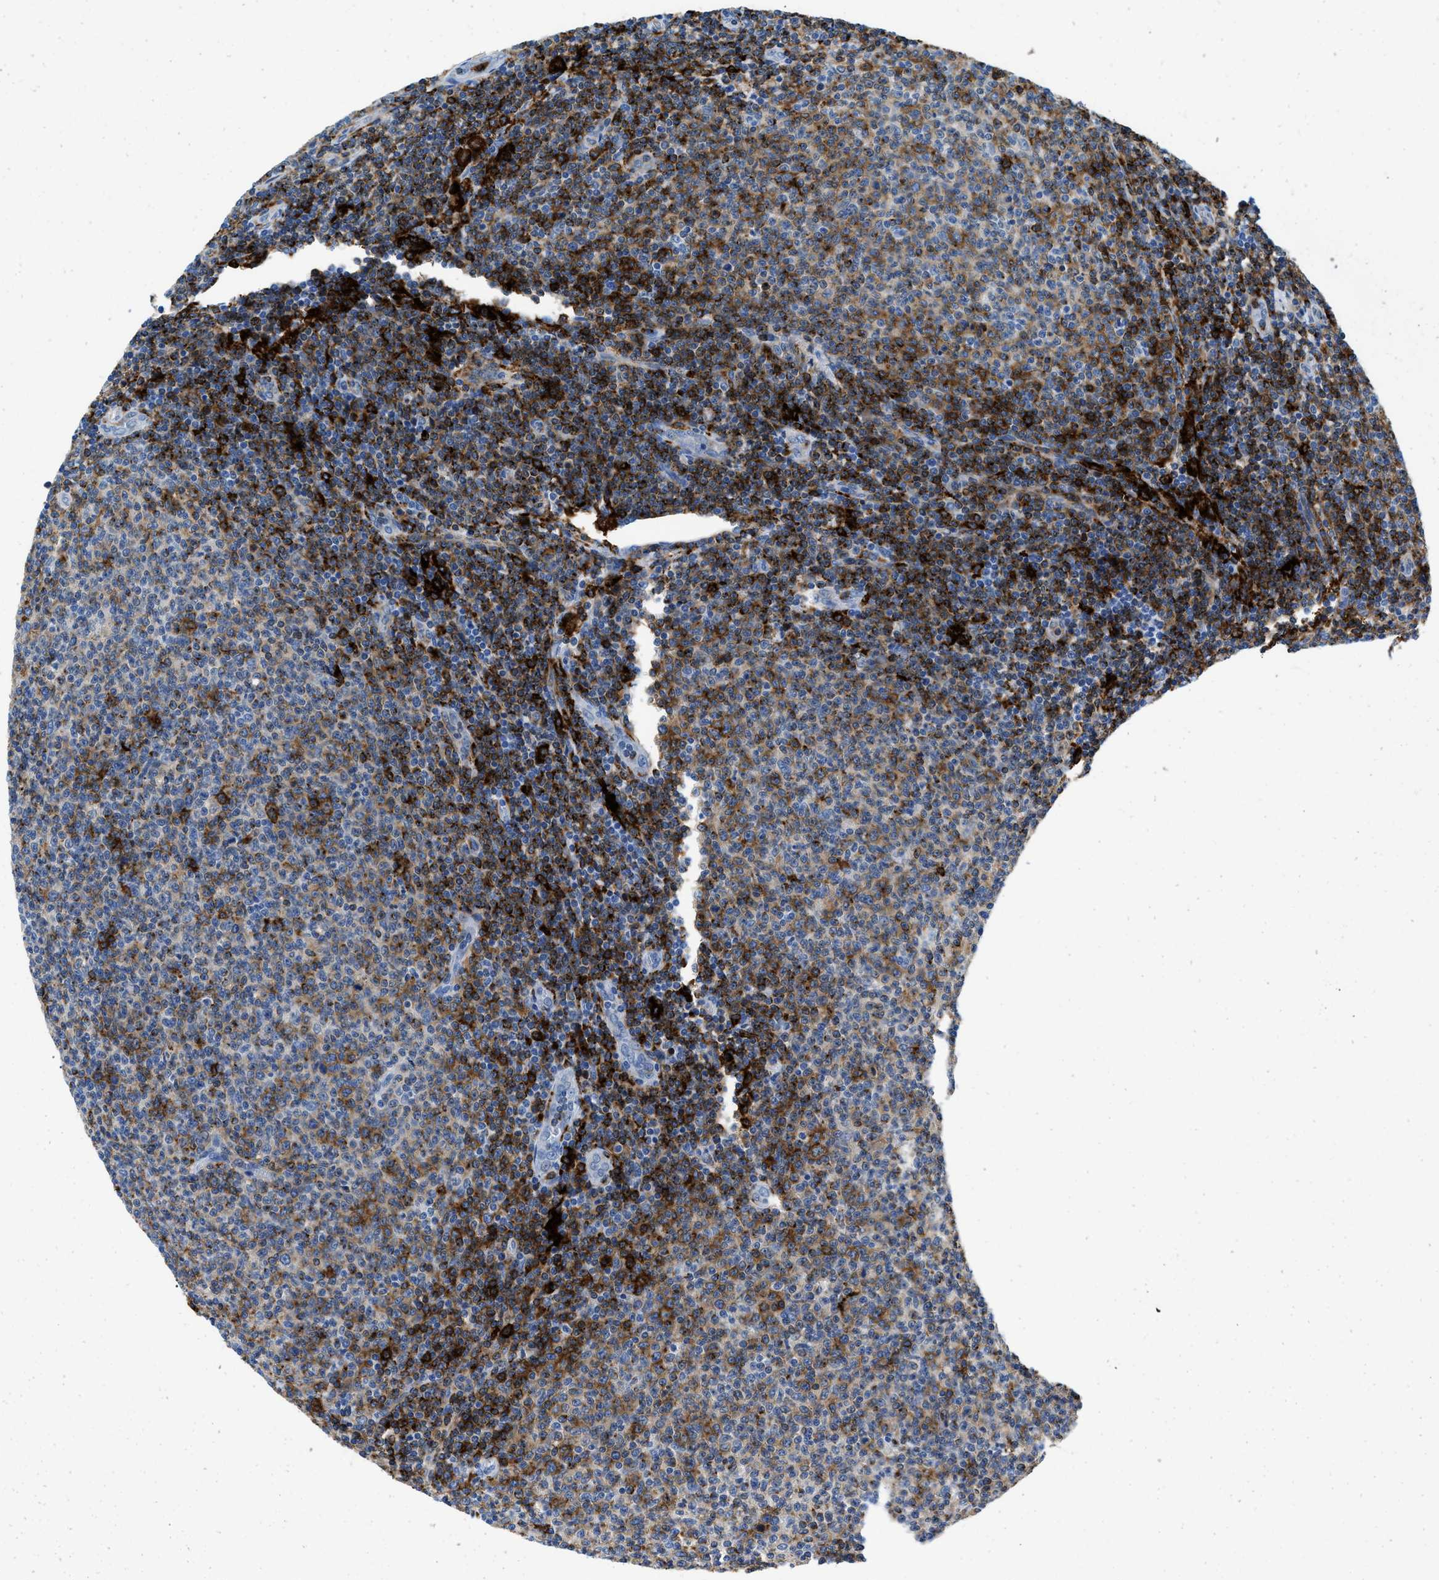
{"staining": {"intensity": "moderate", "quantity": "25%-75%", "location": "cytoplasmic/membranous"}, "tissue": "lymphoma", "cell_type": "Tumor cells", "image_type": "cancer", "snomed": [{"axis": "morphology", "description": "Malignant lymphoma, non-Hodgkin's type, Low grade"}, {"axis": "topography", "description": "Lymph node"}], "caption": "Brown immunohistochemical staining in human malignant lymphoma, non-Hodgkin's type (low-grade) exhibits moderate cytoplasmic/membranous positivity in about 25%-75% of tumor cells.", "gene": "CD226", "patient": {"sex": "male", "age": 66}}